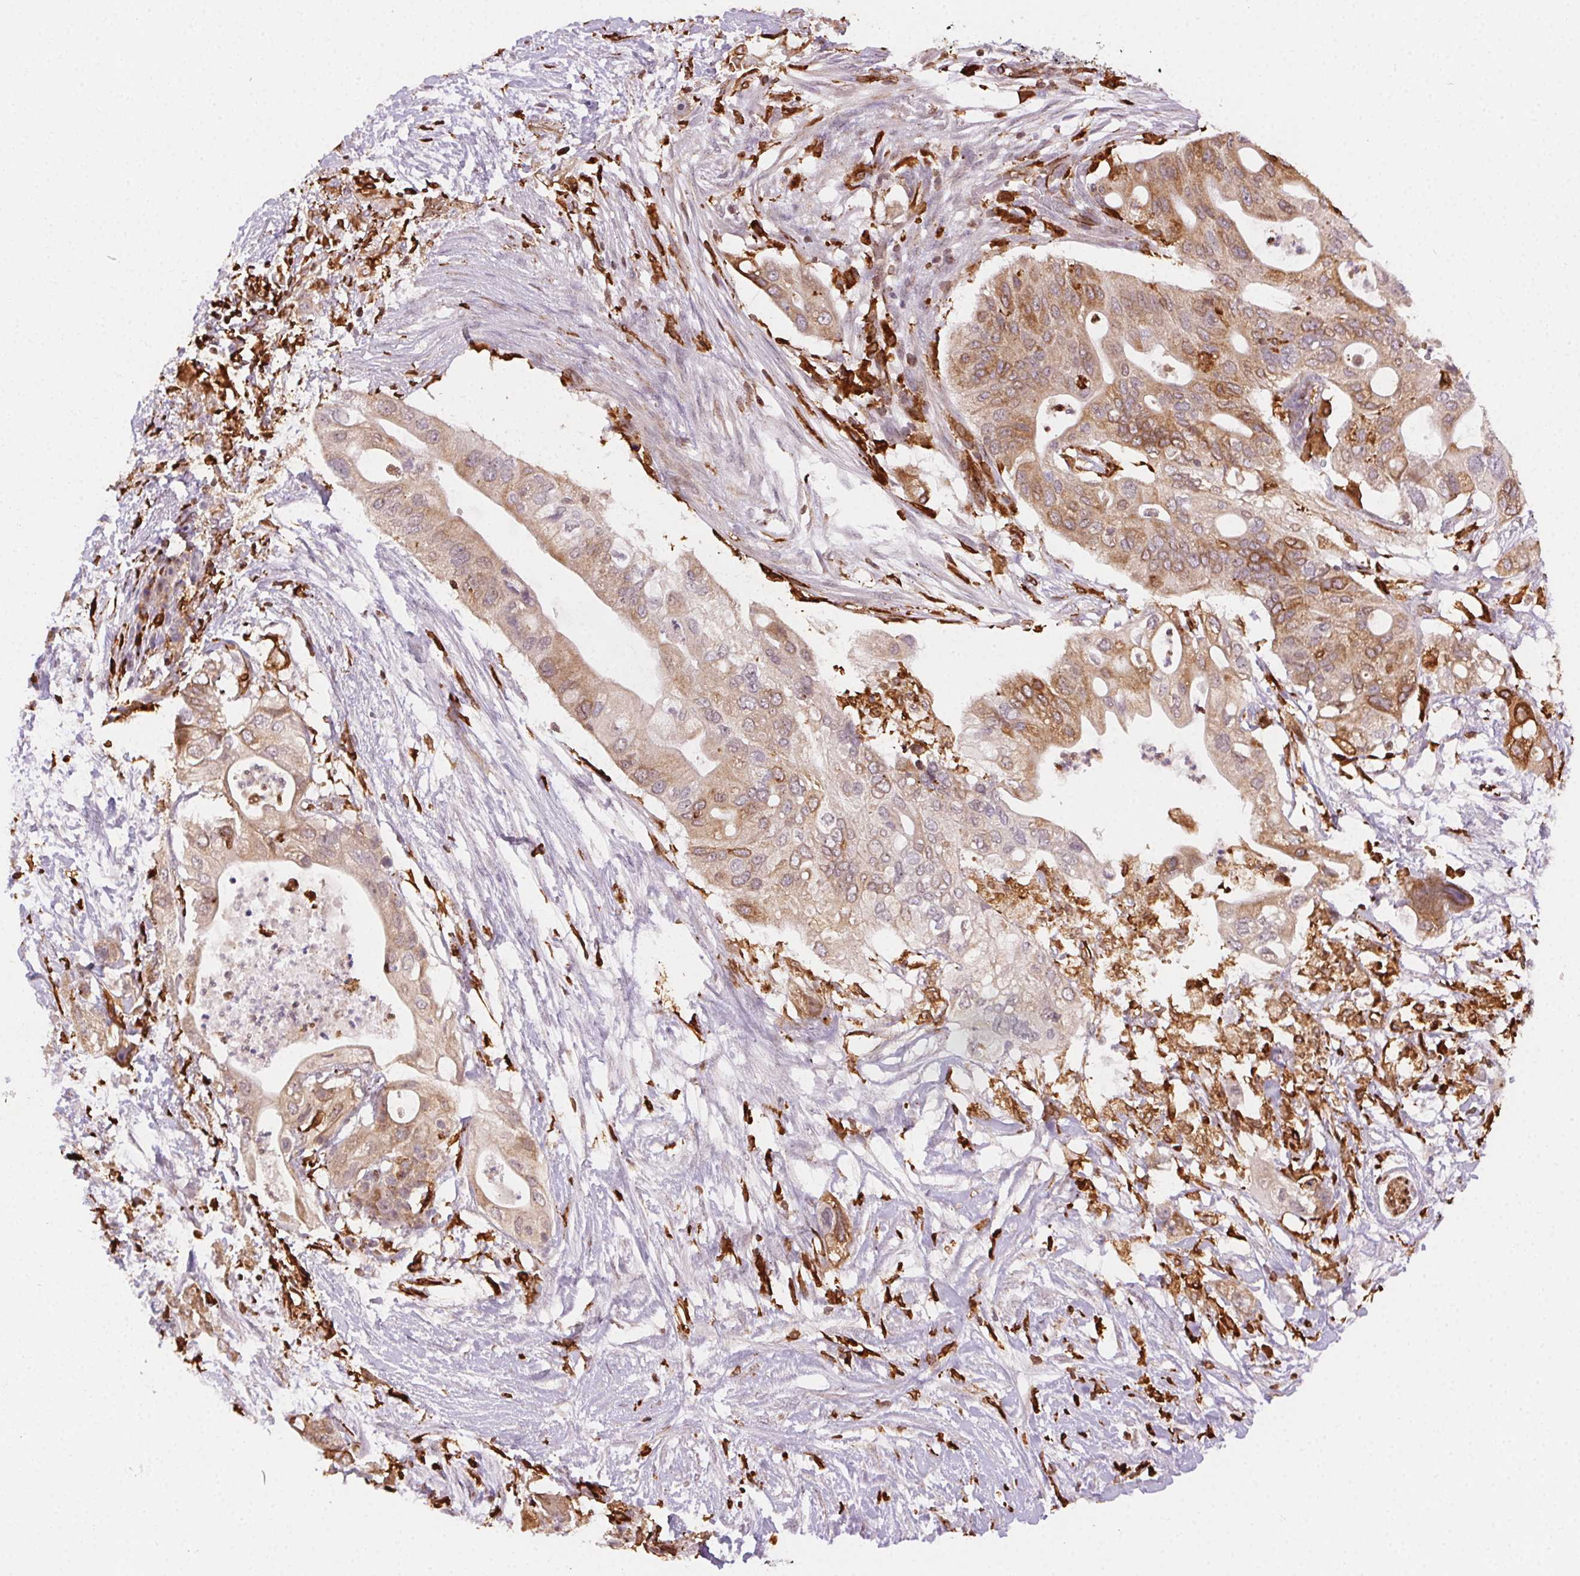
{"staining": {"intensity": "moderate", "quantity": ">75%", "location": "cytoplasmic/membranous"}, "tissue": "pancreatic cancer", "cell_type": "Tumor cells", "image_type": "cancer", "snomed": [{"axis": "morphology", "description": "Adenocarcinoma, NOS"}, {"axis": "topography", "description": "Pancreas"}], "caption": "A histopathology image of human adenocarcinoma (pancreatic) stained for a protein demonstrates moderate cytoplasmic/membranous brown staining in tumor cells.", "gene": "RNASET2", "patient": {"sex": "female", "age": 72}}